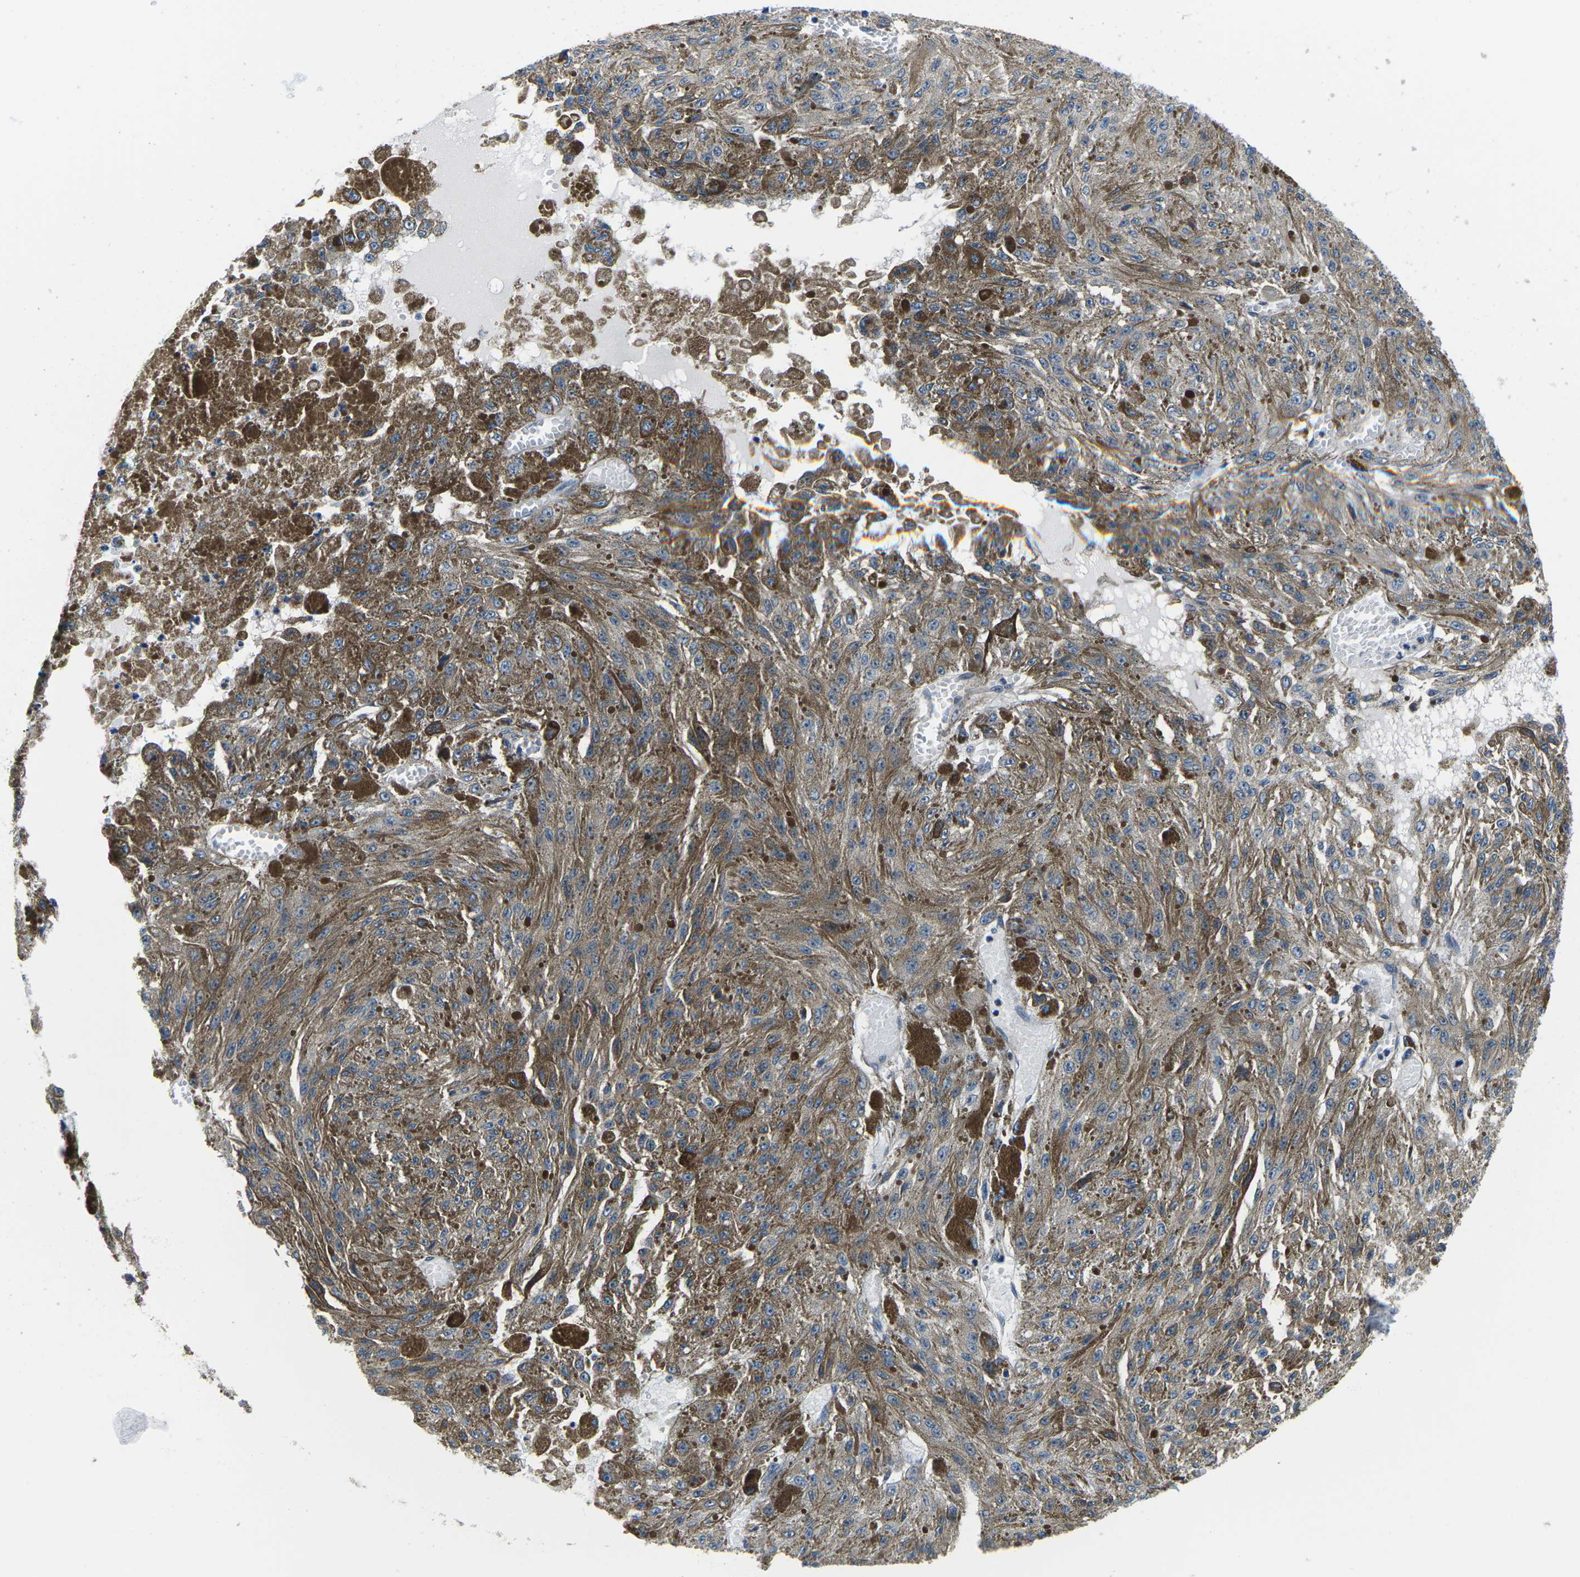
{"staining": {"intensity": "moderate", "quantity": ">75%", "location": "cytoplasmic/membranous"}, "tissue": "melanoma", "cell_type": "Tumor cells", "image_type": "cancer", "snomed": [{"axis": "morphology", "description": "Malignant melanoma, NOS"}, {"axis": "topography", "description": "Other"}], "caption": "Melanoma tissue exhibits moderate cytoplasmic/membranous staining in about >75% of tumor cells", "gene": "GSK3B", "patient": {"sex": "male", "age": 79}}